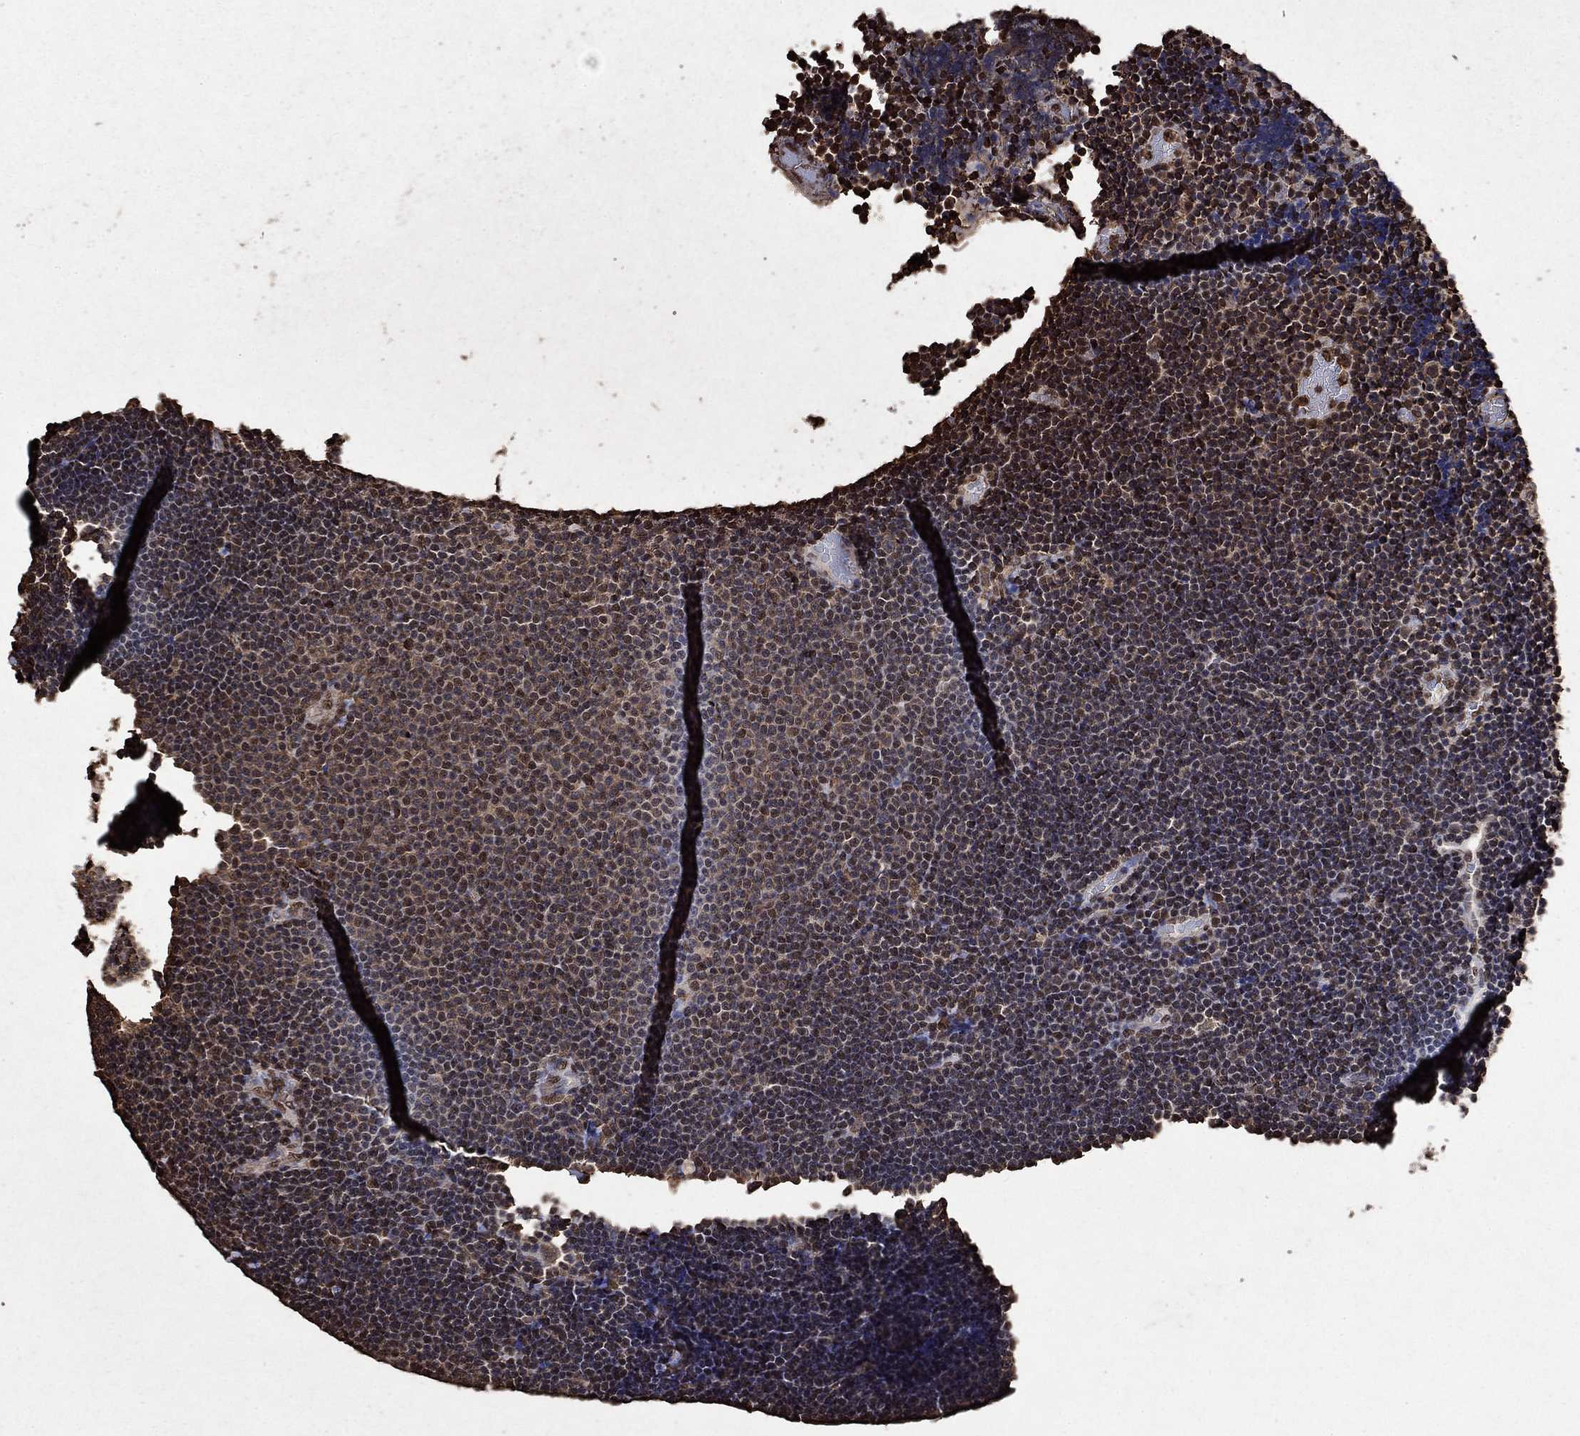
{"staining": {"intensity": "moderate", "quantity": "25%-75%", "location": "cytoplasmic/membranous,nuclear"}, "tissue": "lymphoma", "cell_type": "Tumor cells", "image_type": "cancer", "snomed": [{"axis": "morphology", "description": "Malignant lymphoma, non-Hodgkin's type, Low grade"}, {"axis": "topography", "description": "Brain"}], "caption": "Human low-grade malignant lymphoma, non-Hodgkin's type stained for a protein (brown) displays moderate cytoplasmic/membranous and nuclear positive positivity in about 25%-75% of tumor cells.", "gene": "GAPDH", "patient": {"sex": "female", "age": 66}}